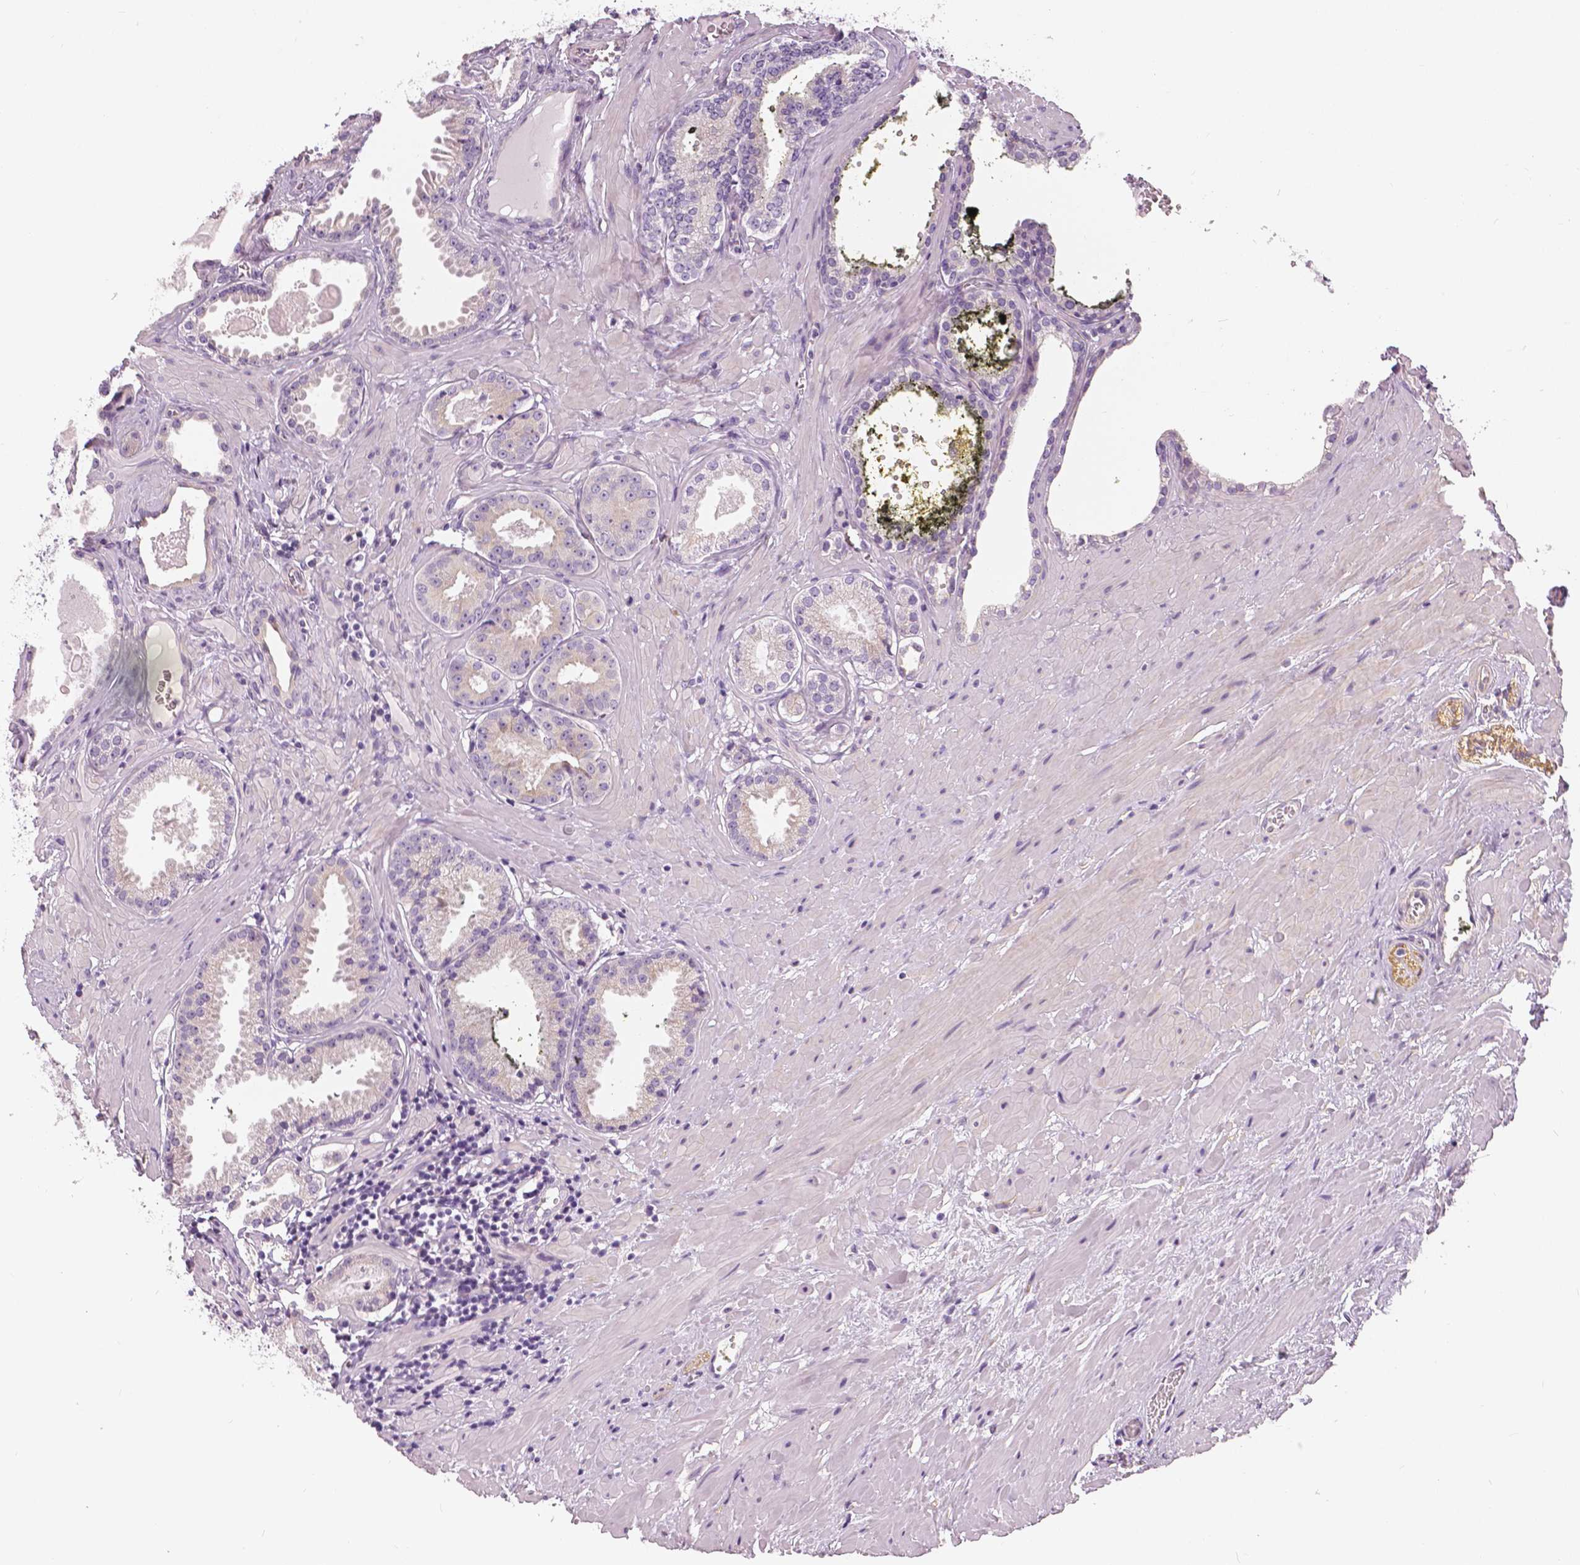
{"staining": {"intensity": "negative", "quantity": "none", "location": "none"}, "tissue": "prostate cancer", "cell_type": "Tumor cells", "image_type": "cancer", "snomed": [{"axis": "morphology", "description": "Adenocarcinoma, NOS"}, {"axis": "morphology", "description": "Adenocarcinoma, Low grade"}, {"axis": "topography", "description": "Prostate"}], "caption": "Adenocarcinoma (prostate) was stained to show a protein in brown. There is no significant expression in tumor cells. (DAB IHC, high magnification).", "gene": "SLC24A1", "patient": {"sex": "male", "age": 64}}